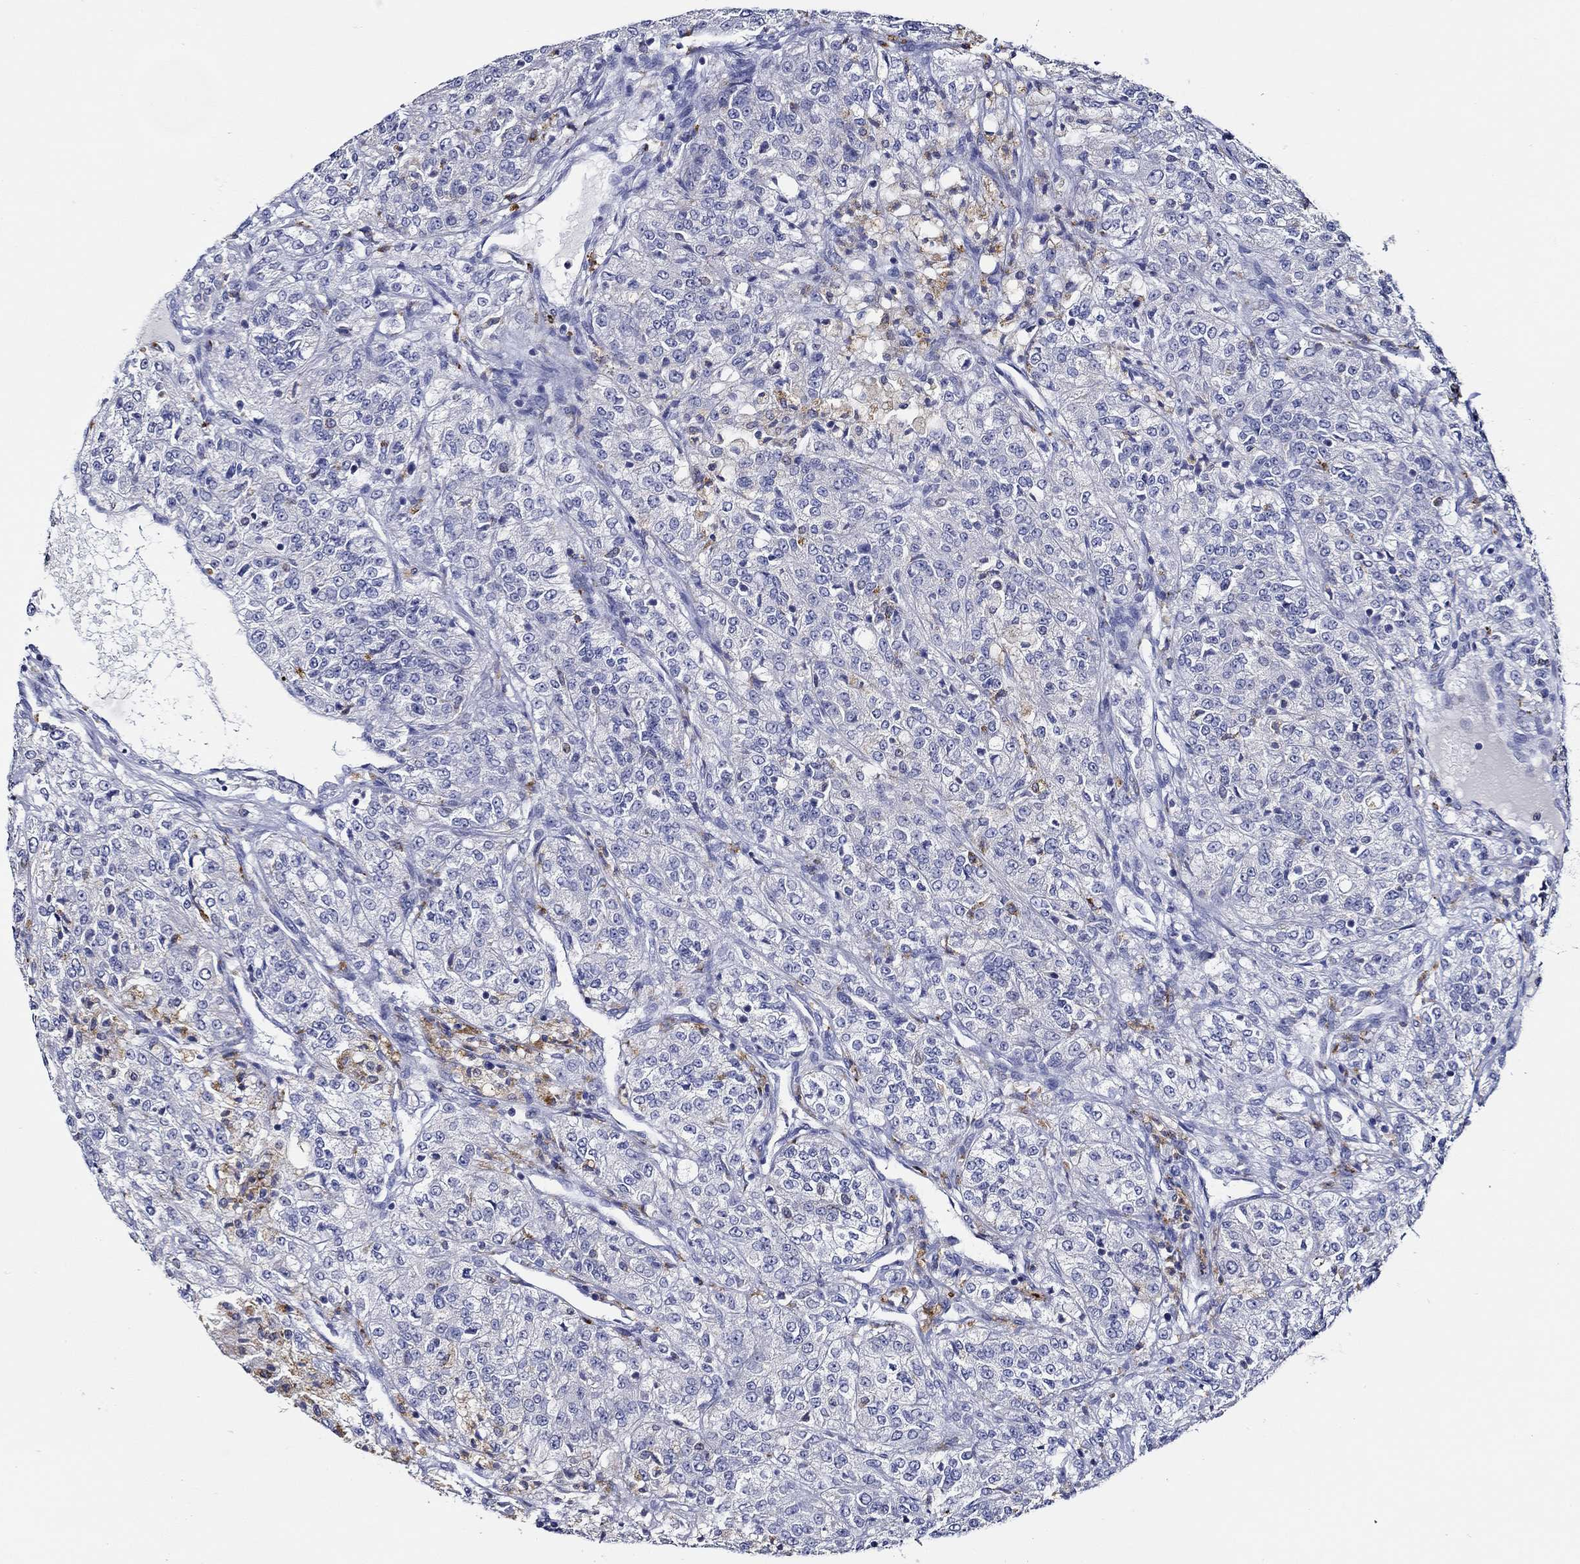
{"staining": {"intensity": "weak", "quantity": "<25%", "location": "cytoplasmic/membranous"}, "tissue": "renal cancer", "cell_type": "Tumor cells", "image_type": "cancer", "snomed": [{"axis": "morphology", "description": "Adenocarcinoma, NOS"}, {"axis": "topography", "description": "Kidney"}], "caption": "An immunohistochemistry image of adenocarcinoma (renal) is shown. There is no staining in tumor cells of adenocarcinoma (renal).", "gene": "GATA2", "patient": {"sex": "female", "age": 63}}